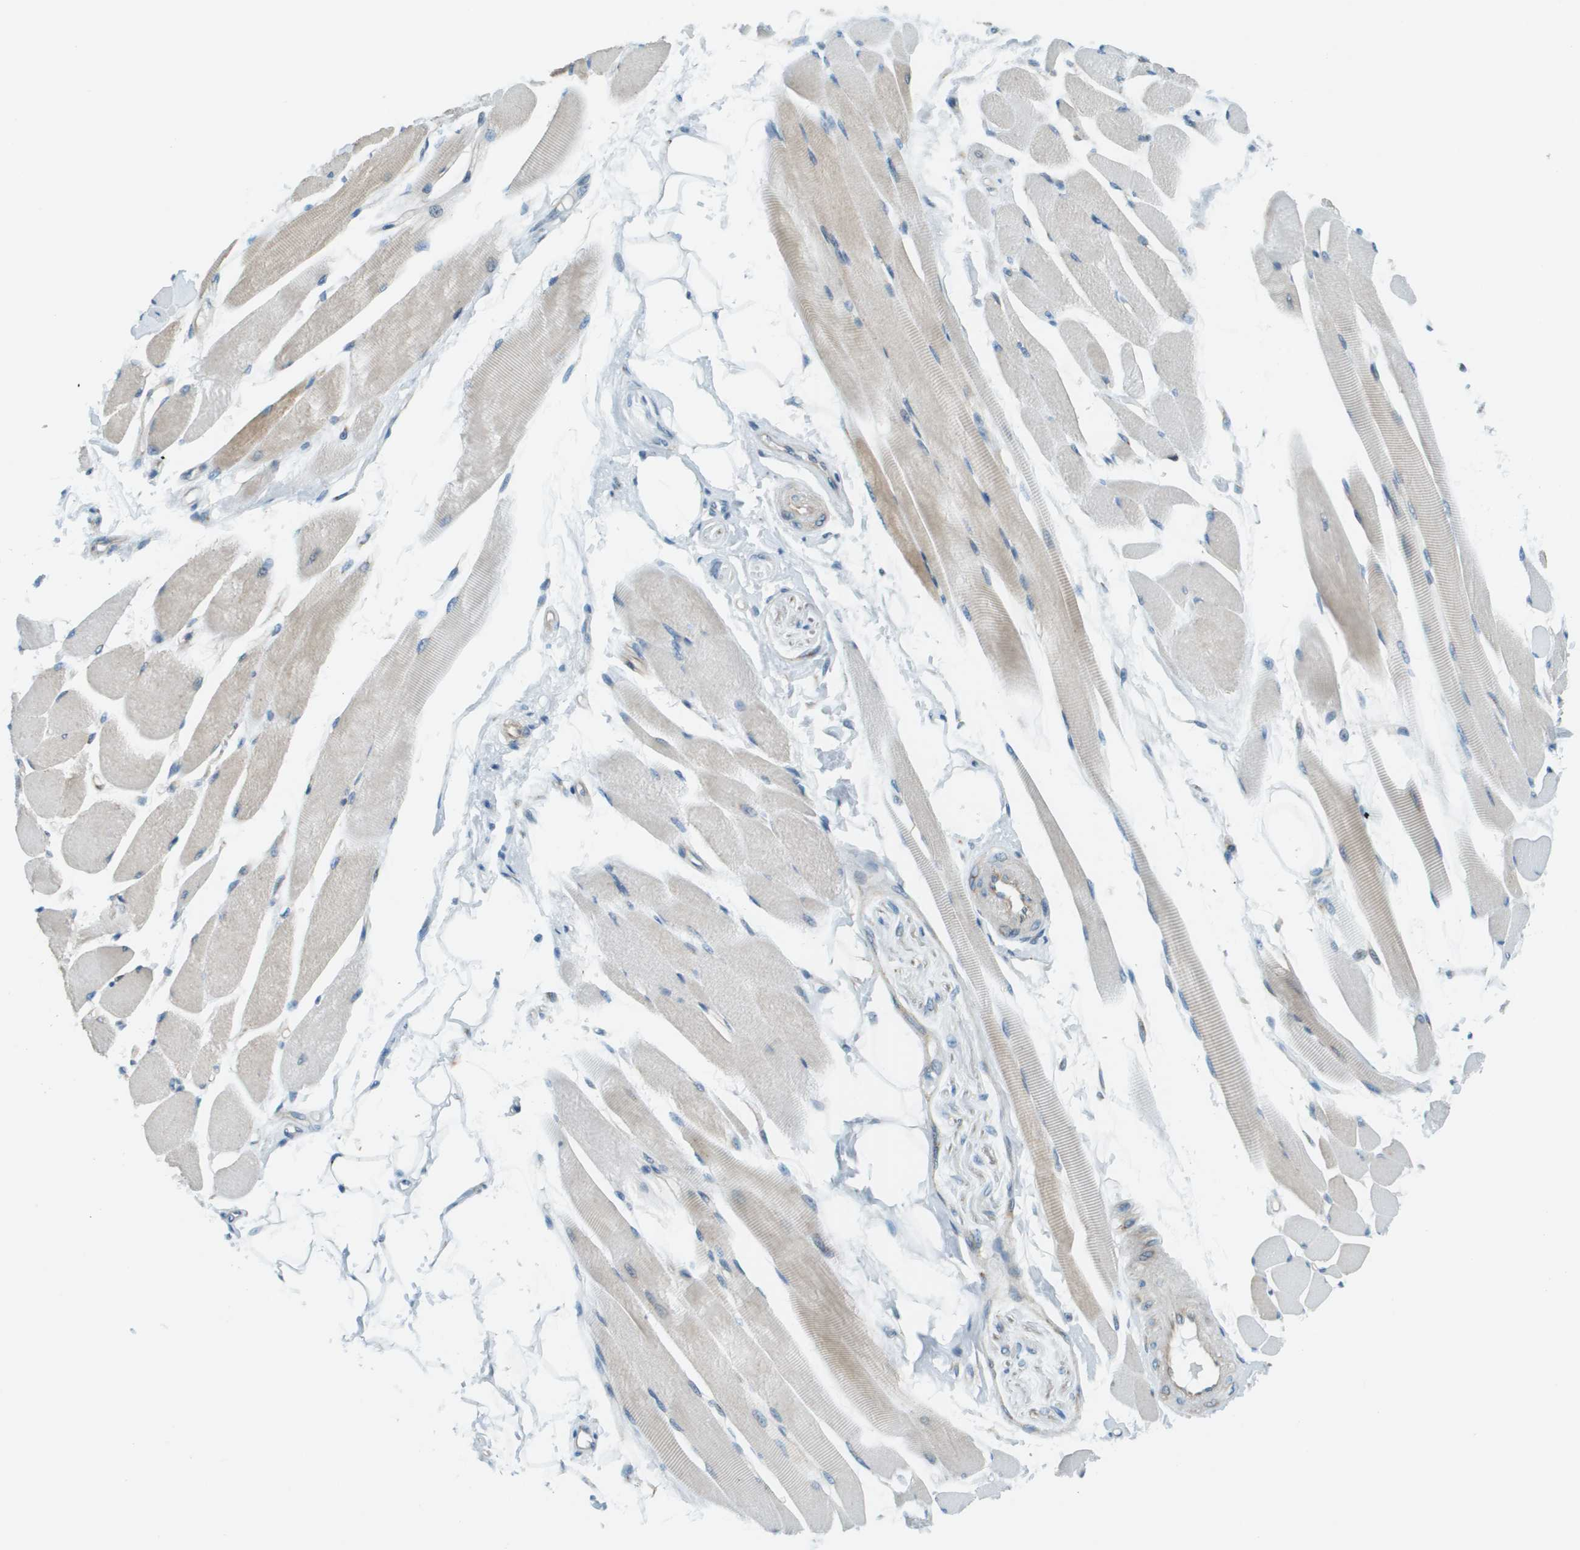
{"staining": {"intensity": "weak", "quantity": "<25%", "location": "cytoplasmic/membranous"}, "tissue": "skeletal muscle", "cell_type": "Myocytes", "image_type": "normal", "snomed": [{"axis": "morphology", "description": "Normal tissue, NOS"}, {"axis": "topography", "description": "Skeletal muscle"}, {"axis": "topography", "description": "Peripheral nerve tissue"}], "caption": "Myocytes show no significant protein staining in normal skeletal muscle. The staining is performed using DAB brown chromogen with nuclei counter-stained in using hematoxylin.", "gene": "ACBD3", "patient": {"sex": "female", "age": 84}}